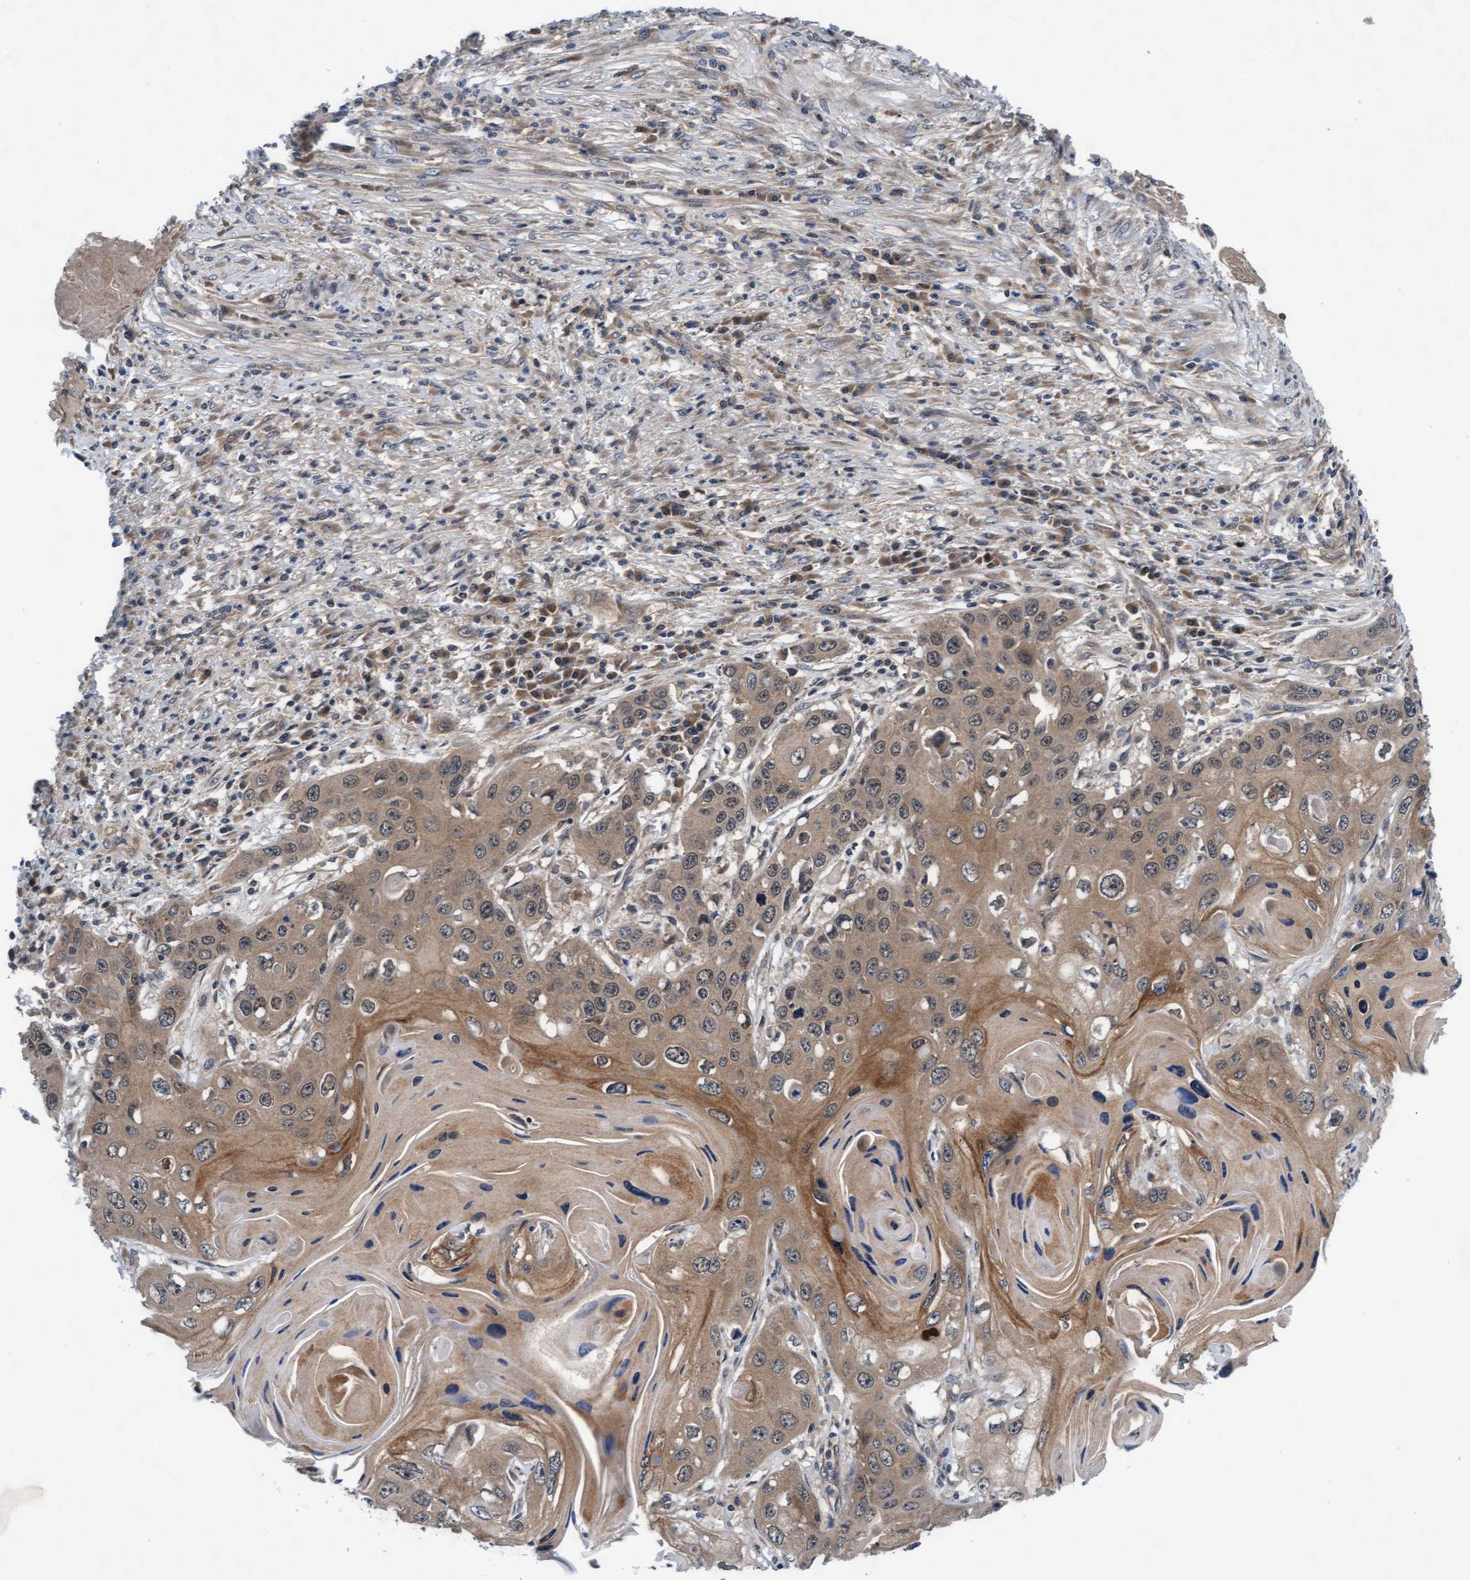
{"staining": {"intensity": "moderate", "quantity": ">75%", "location": "cytoplasmic/membranous"}, "tissue": "skin cancer", "cell_type": "Tumor cells", "image_type": "cancer", "snomed": [{"axis": "morphology", "description": "Squamous cell carcinoma, NOS"}, {"axis": "topography", "description": "Skin"}], "caption": "Protein staining of skin squamous cell carcinoma tissue exhibits moderate cytoplasmic/membranous staining in approximately >75% of tumor cells.", "gene": "EFCAB13", "patient": {"sex": "male", "age": 55}}